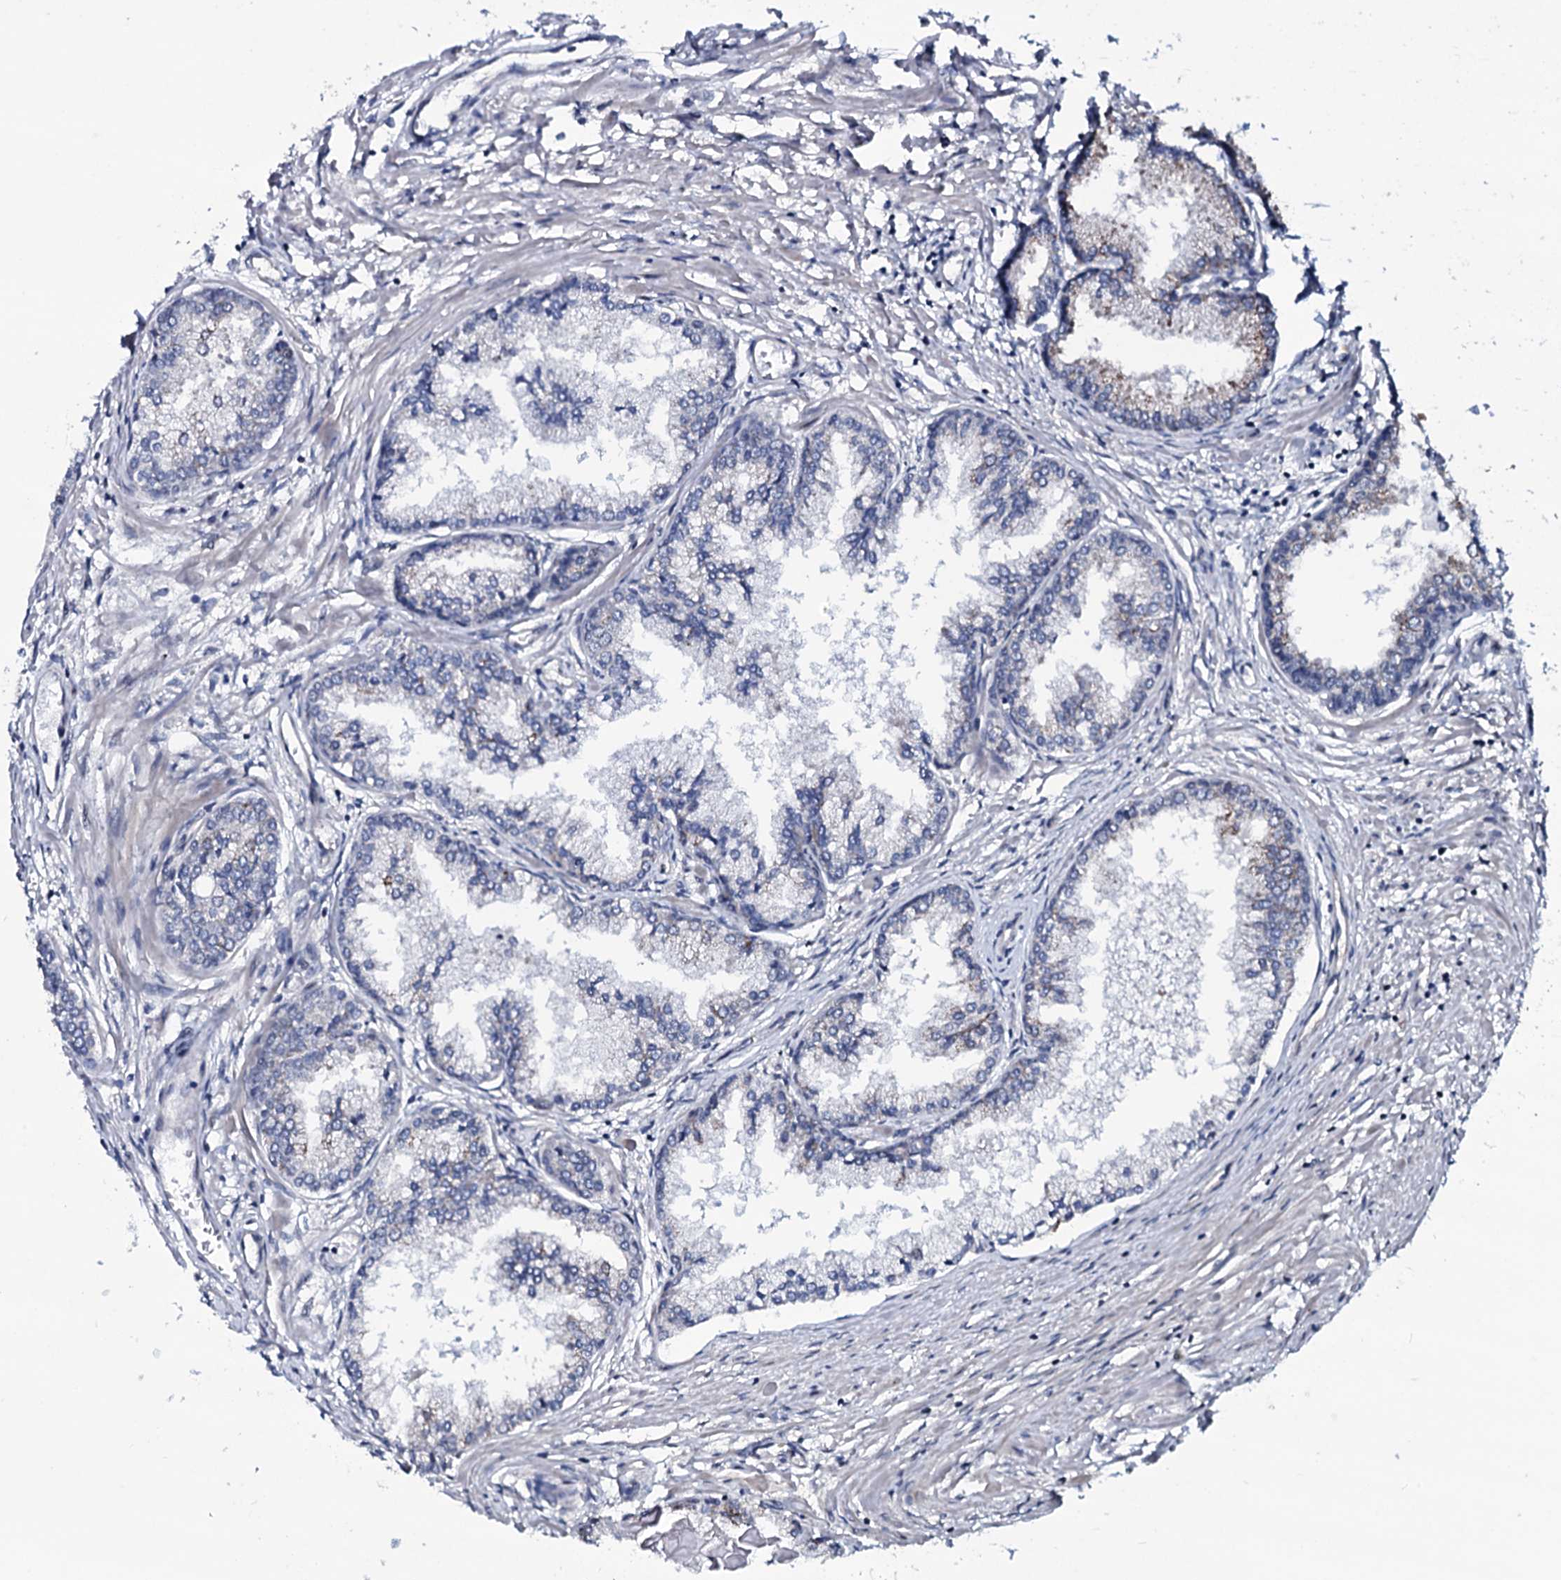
{"staining": {"intensity": "negative", "quantity": "none", "location": "none"}, "tissue": "prostate cancer", "cell_type": "Tumor cells", "image_type": "cancer", "snomed": [{"axis": "morphology", "description": "Adenocarcinoma, High grade"}, {"axis": "topography", "description": "Prostate"}], "caption": "This is a micrograph of IHC staining of adenocarcinoma (high-grade) (prostate), which shows no staining in tumor cells.", "gene": "OGFOD2", "patient": {"sex": "male", "age": 68}}